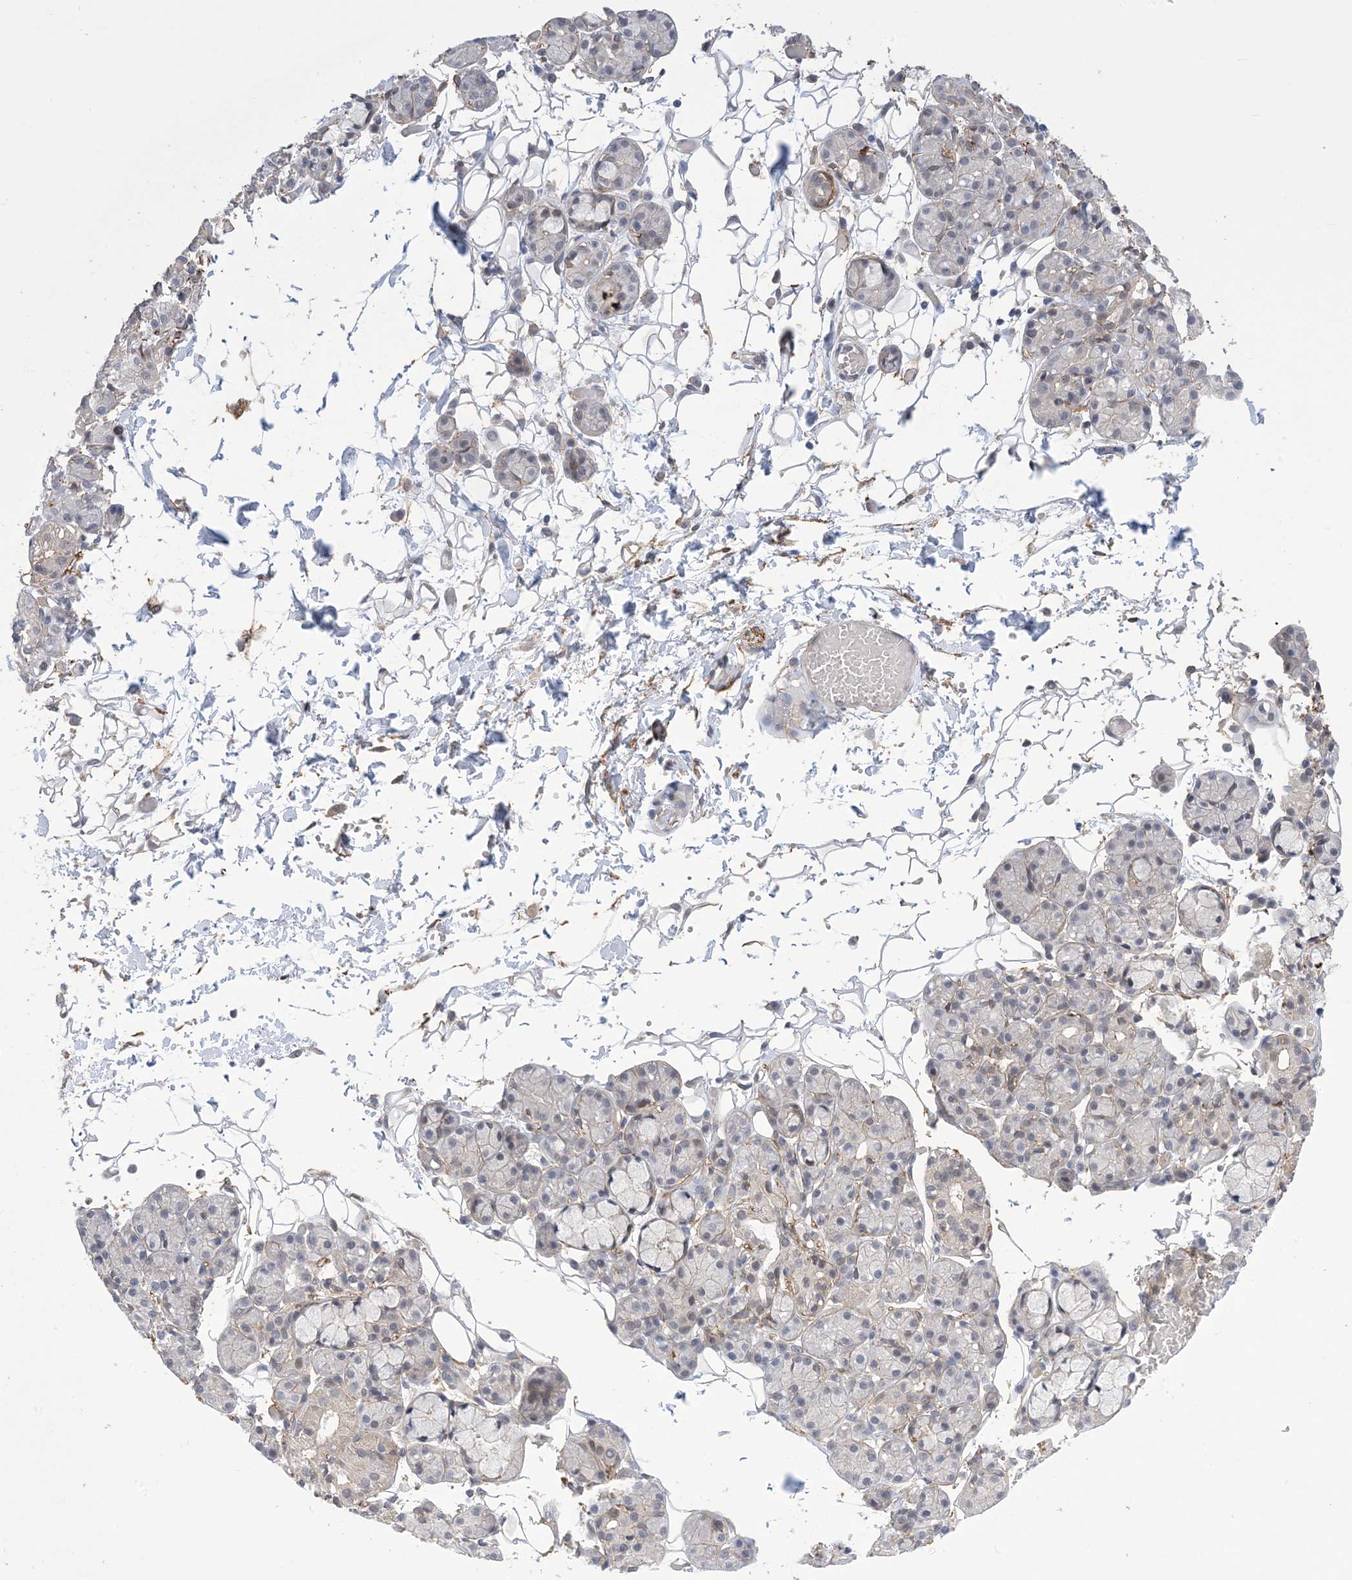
{"staining": {"intensity": "weak", "quantity": "<25%", "location": "nuclear"}, "tissue": "salivary gland", "cell_type": "Glandular cells", "image_type": "normal", "snomed": [{"axis": "morphology", "description": "Normal tissue, NOS"}, {"axis": "topography", "description": "Salivary gland"}], "caption": "IHC image of benign salivary gland stained for a protein (brown), which demonstrates no expression in glandular cells. (Stains: DAB (3,3'-diaminobenzidine) IHC with hematoxylin counter stain, Microscopy: brightfield microscopy at high magnification).", "gene": "ZNF8", "patient": {"sex": "male", "age": 63}}